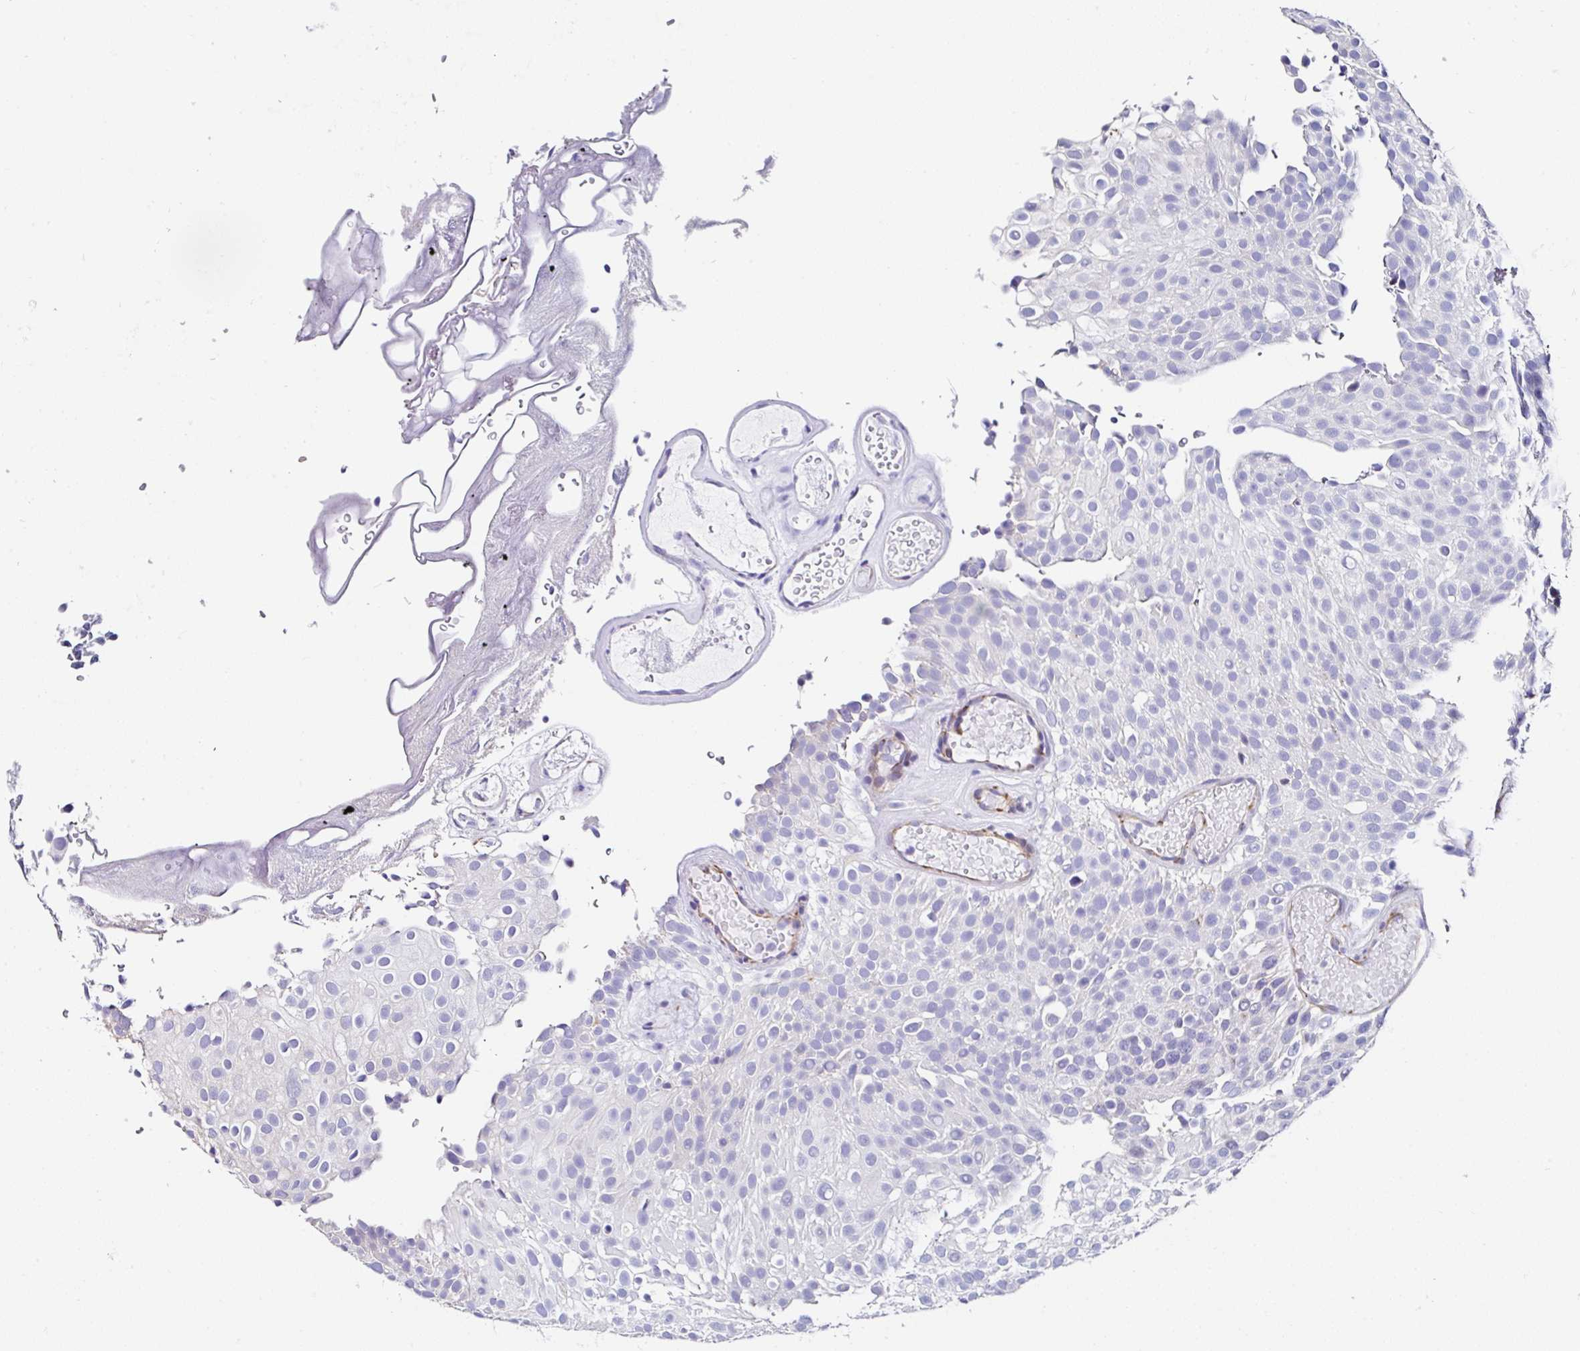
{"staining": {"intensity": "negative", "quantity": "none", "location": "none"}, "tissue": "urothelial cancer", "cell_type": "Tumor cells", "image_type": "cancer", "snomed": [{"axis": "morphology", "description": "Urothelial carcinoma, Low grade"}, {"axis": "topography", "description": "Urinary bladder"}], "caption": "A photomicrograph of human urothelial cancer is negative for staining in tumor cells.", "gene": "TMPRSS11E", "patient": {"sex": "male", "age": 78}}